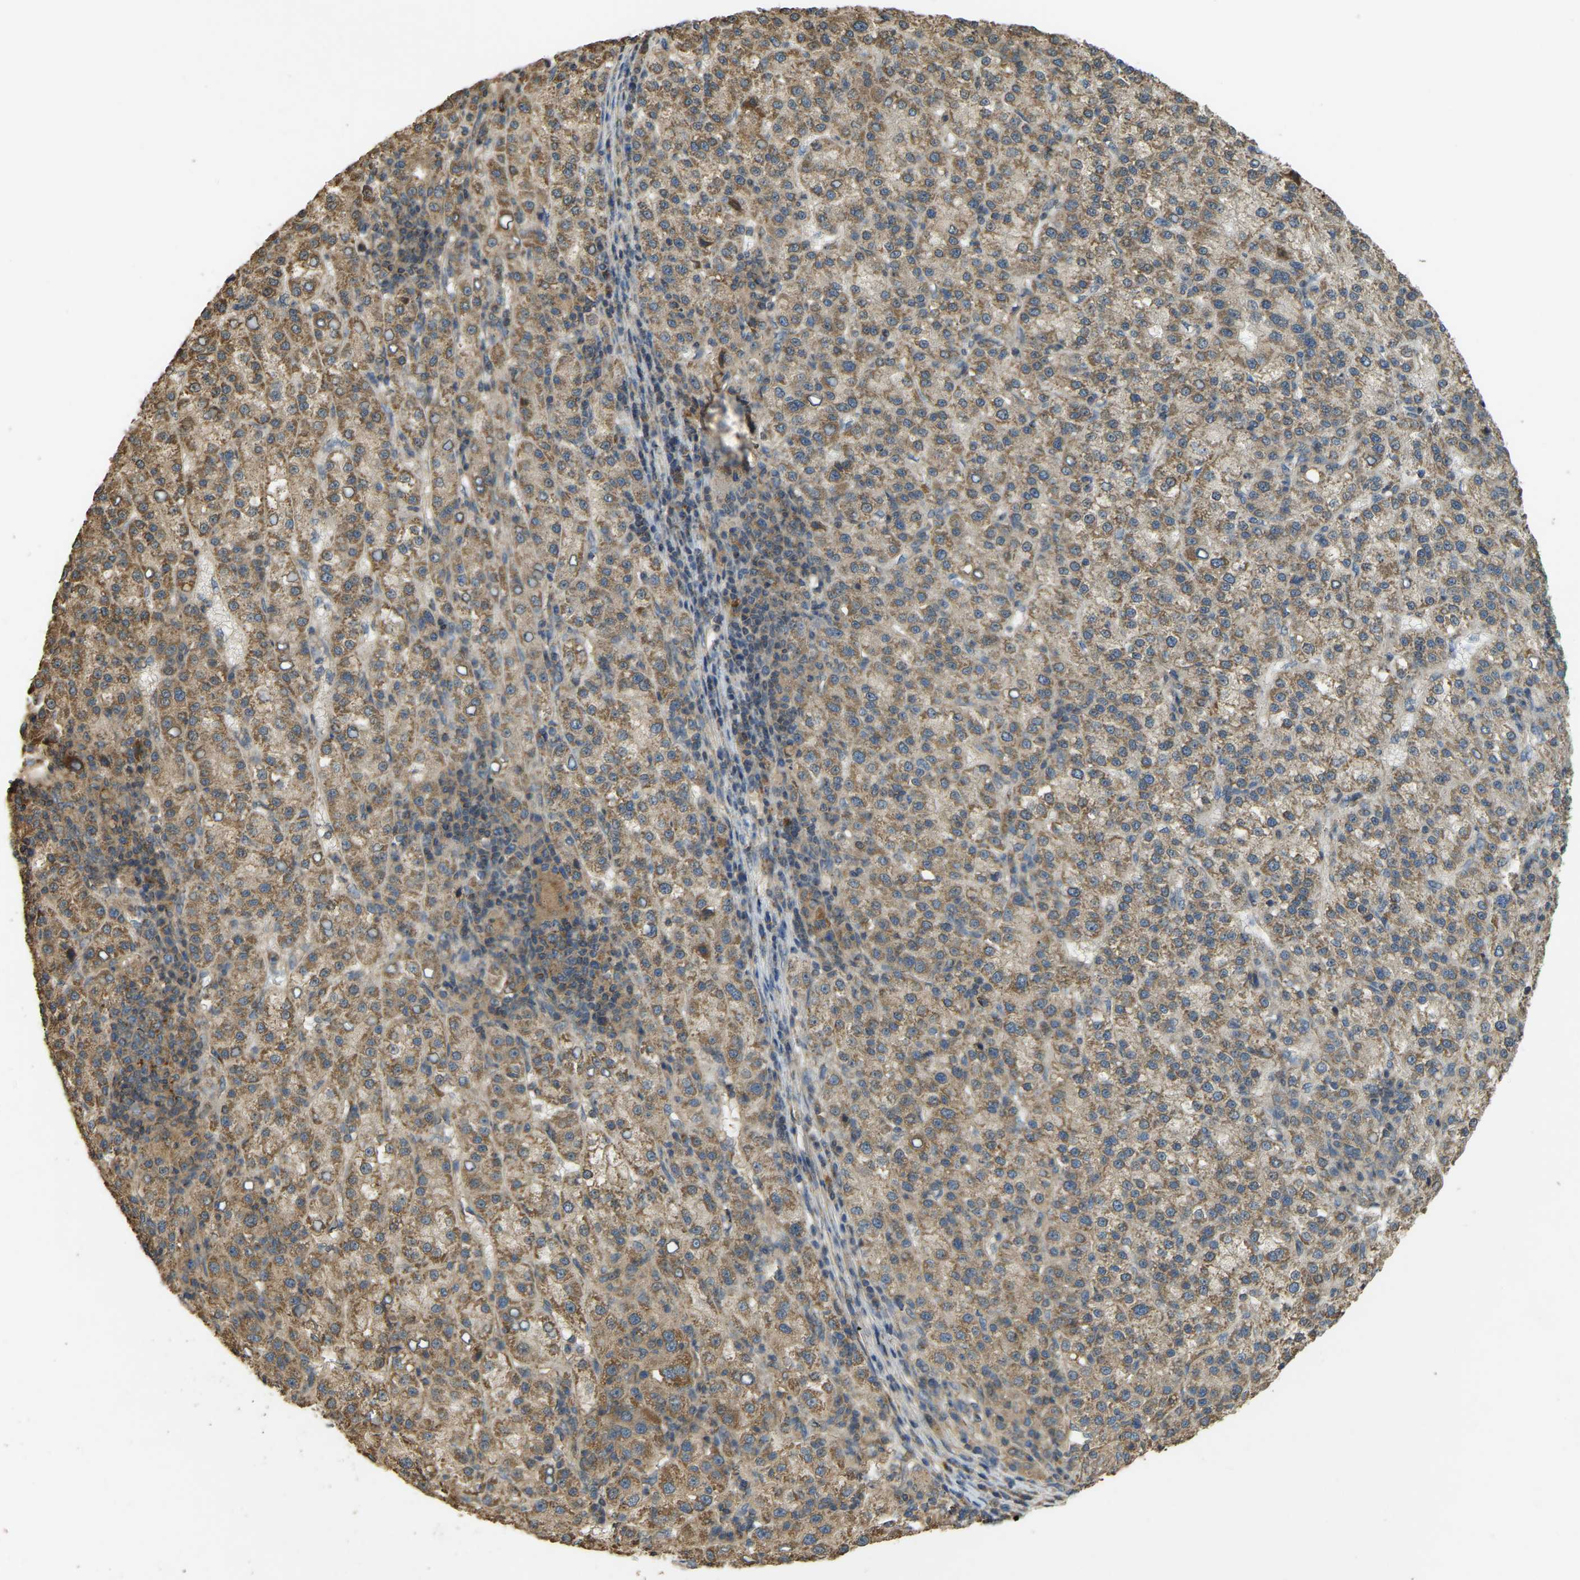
{"staining": {"intensity": "moderate", "quantity": ">75%", "location": "cytoplasmic/membranous"}, "tissue": "liver cancer", "cell_type": "Tumor cells", "image_type": "cancer", "snomed": [{"axis": "morphology", "description": "Carcinoma, Hepatocellular, NOS"}, {"axis": "topography", "description": "Liver"}], "caption": "Liver hepatocellular carcinoma stained with a brown dye exhibits moderate cytoplasmic/membranous positive expression in about >75% of tumor cells.", "gene": "GNG2", "patient": {"sex": "female", "age": 58}}